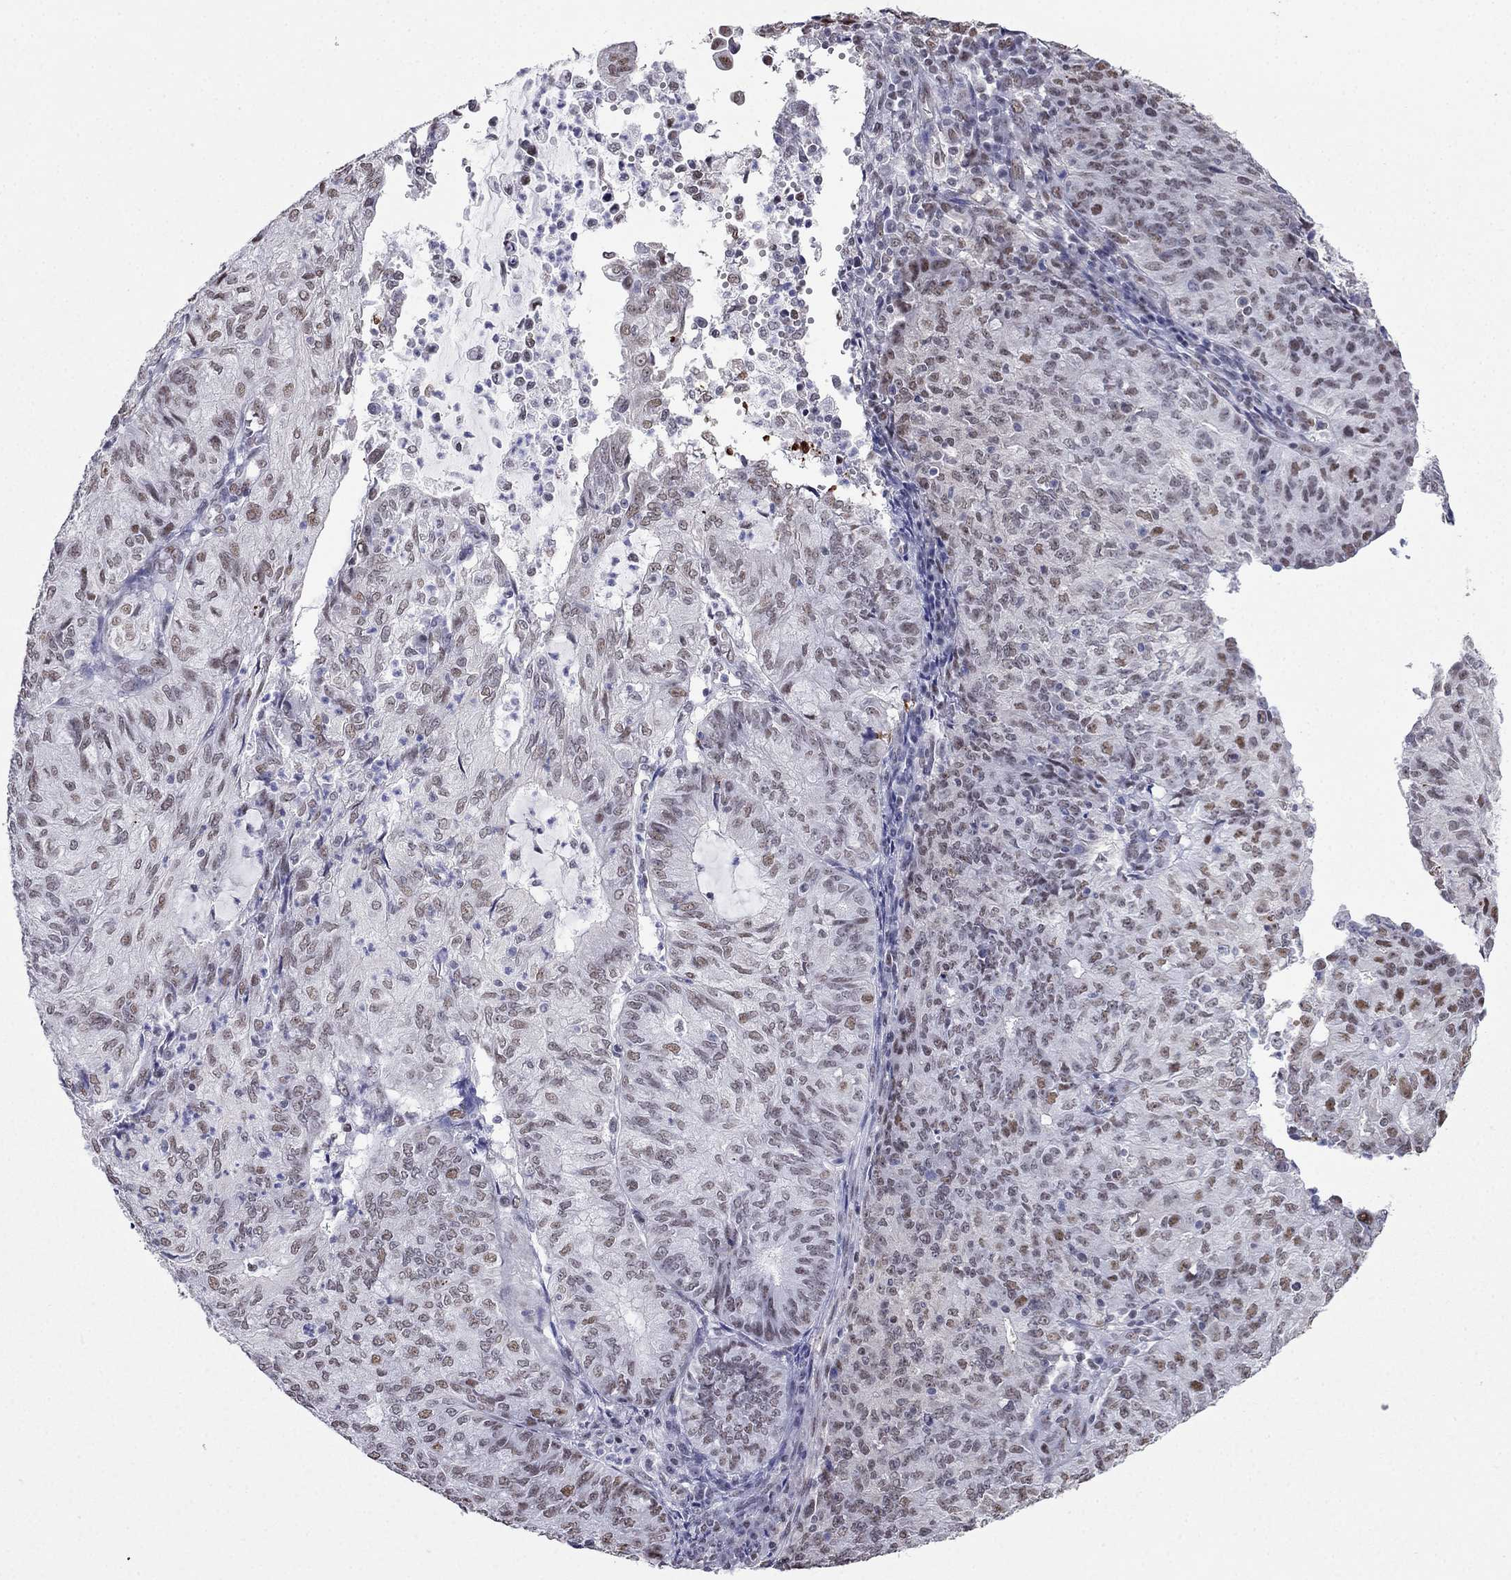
{"staining": {"intensity": "weak", "quantity": "25%-75%", "location": "nuclear"}, "tissue": "endometrial cancer", "cell_type": "Tumor cells", "image_type": "cancer", "snomed": [{"axis": "morphology", "description": "Adenocarcinoma, NOS"}, {"axis": "topography", "description": "Endometrium"}], "caption": "A brown stain shows weak nuclear expression of a protein in adenocarcinoma (endometrial) tumor cells.", "gene": "PPM1G", "patient": {"sex": "female", "age": 82}}